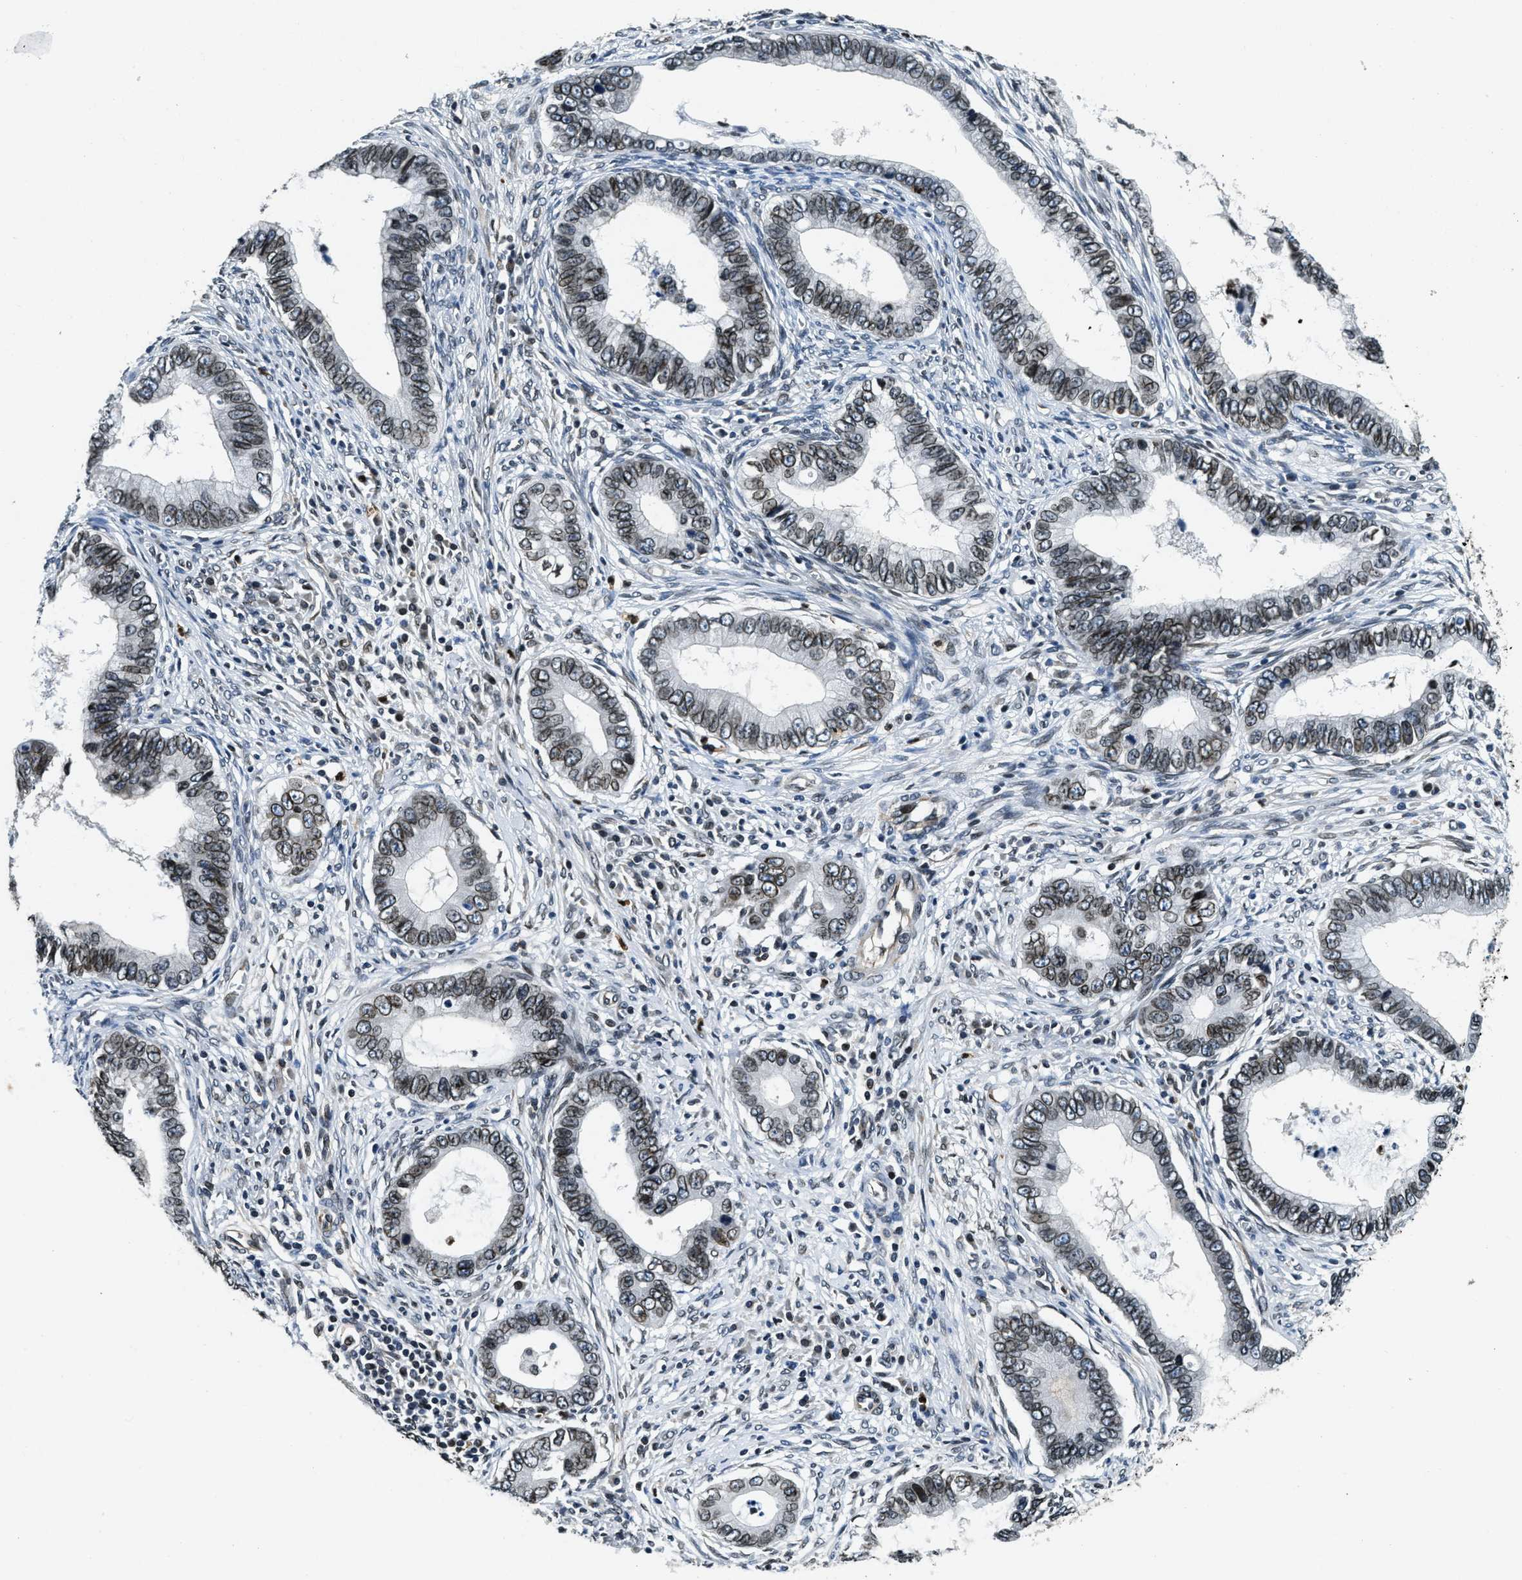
{"staining": {"intensity": "weak", "quantity": ">75%", "location": "nuclear"}, "tissue": "cervical cancer", "cell_type": "Tumor cells", "image_type": "cancer", "snomed": [{"axis": "morphology", "description": "Adenocarcinoma, NOS"}, {"axis": "topography", "description": "Cervix"}], "caption": "Approximately >75% of tumor cells in human cervical cancer (adenocarcinoma) display weak nuclear protein expression as visualized by brown immunohistochemical staining.", "gene": "ZC3HC1", "patient": {"sex": "female", "age": 44}}